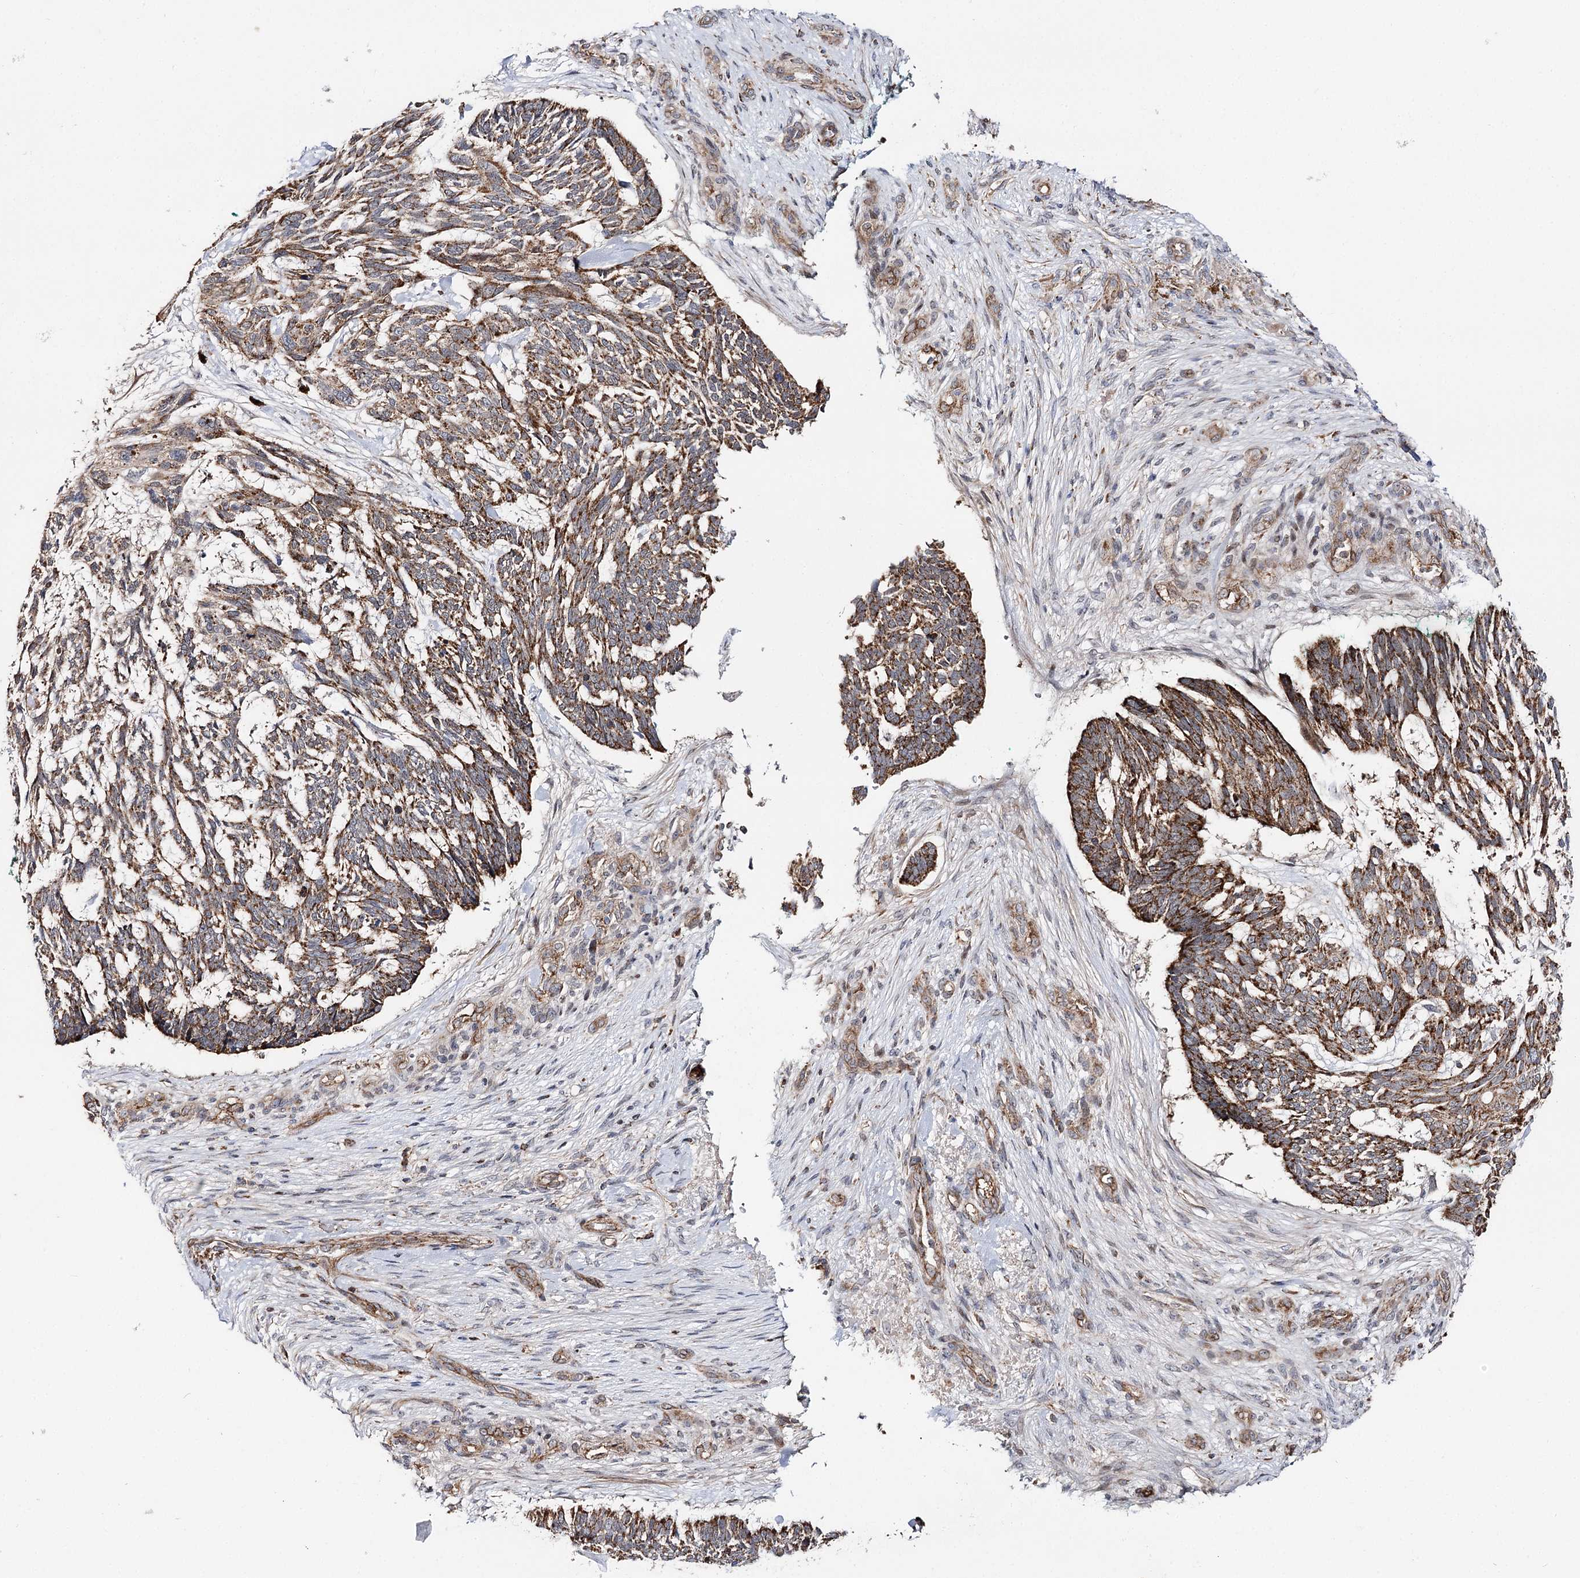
{"staining": {"intensity": "moderate", "quantity": ">75%", "location": "cytoplasmic/membranous"}, "tissue": "skin cancer", "cell_type": "Tumor cells", "image_type": "cancer", "snomed": [{"axis": "morphology", "description": "Basal cell carcinoma"}, {"axis": "topography", "description": "Skin"}], "caption": "Protein staining of skin cancer (basal cell carcinoma) tissue displays moderate cytoplasmic/membranous expression in about >75% of tumor cells.", "gene": "CBR4", "patient": {"sex": "male", "age": 88}}